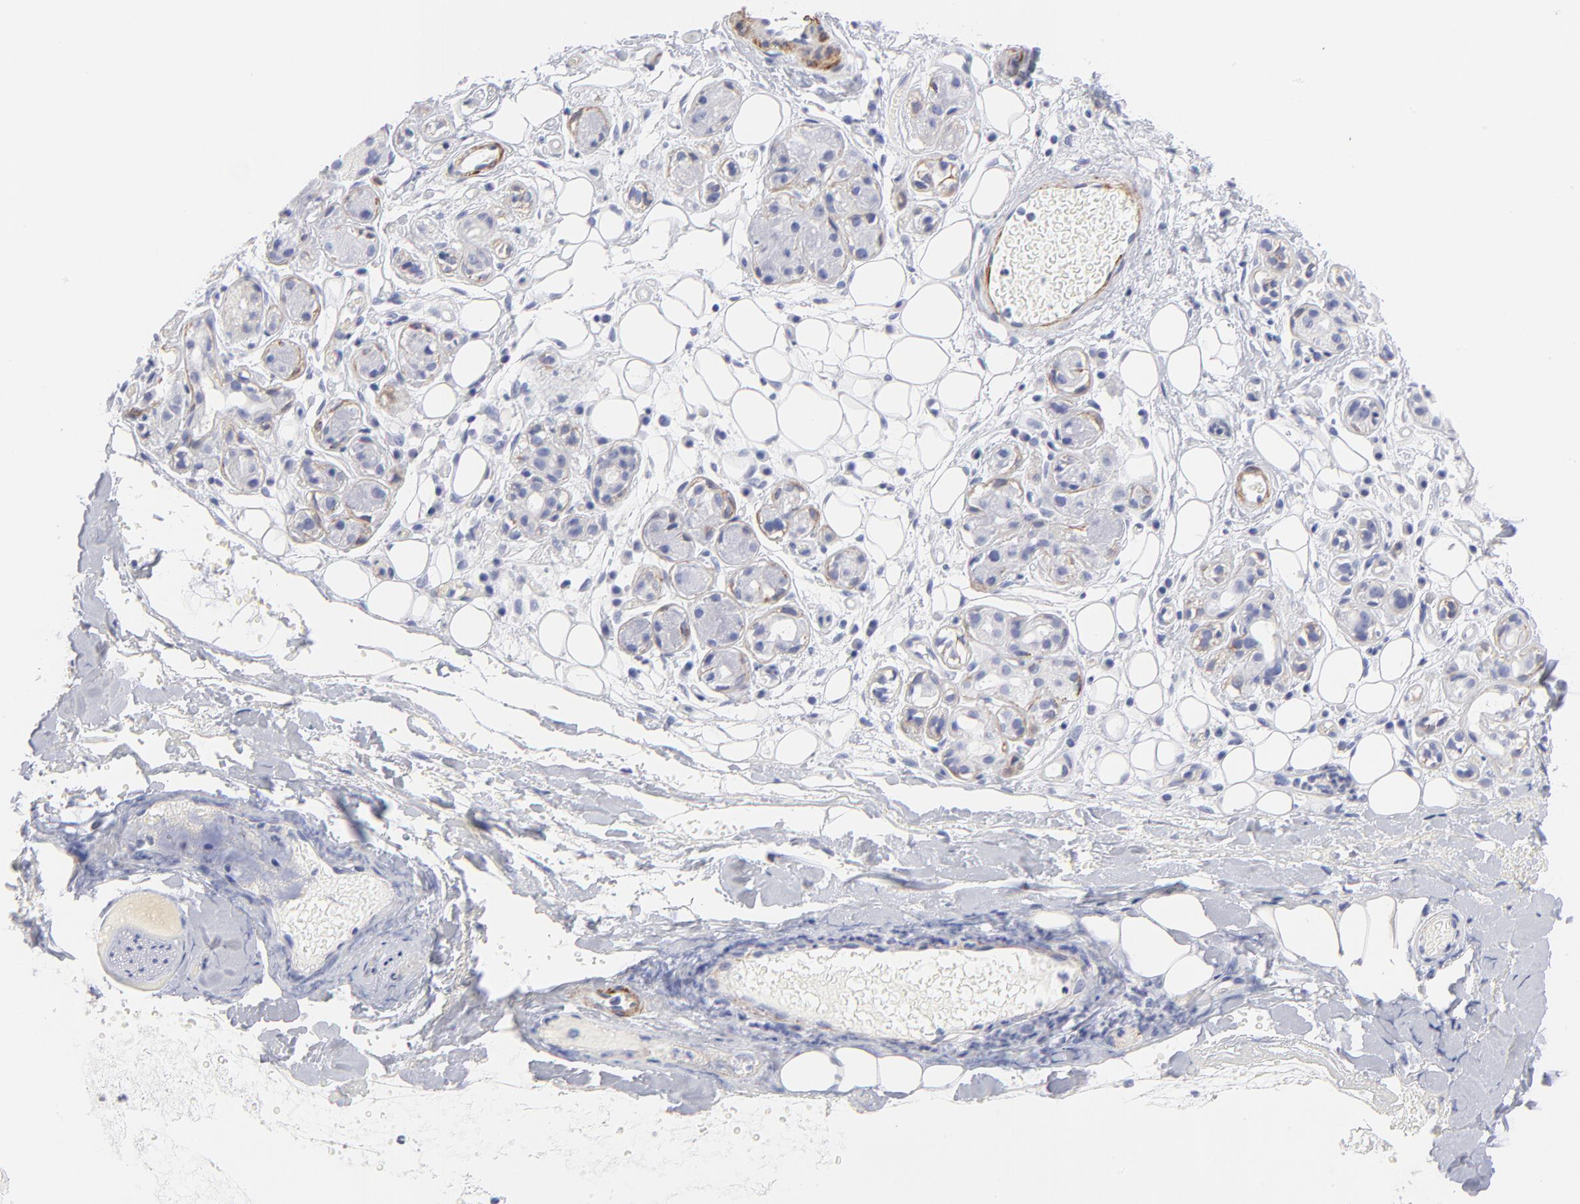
{"staining": {"intensity": "weak", "quantity": "<25%", "location": "cytoplasmic/membranous"}, "tissue": "salivary gland", "cell_type": "Glandular cells", "image_type": "normal", "snomed": [{"axis": "morphology", "description": "Normal tissue, NOS"}, {"axis": "topography", "description": "Salivary gland"}], "caption": "Immunohistochemical staining of benign salivary gland reveals no significant positivity in glandular cells. (DAB immunohistochemistry, high magnification).", "gene": "ACTA2", "patient": {"sex": "male", "age": 54}}